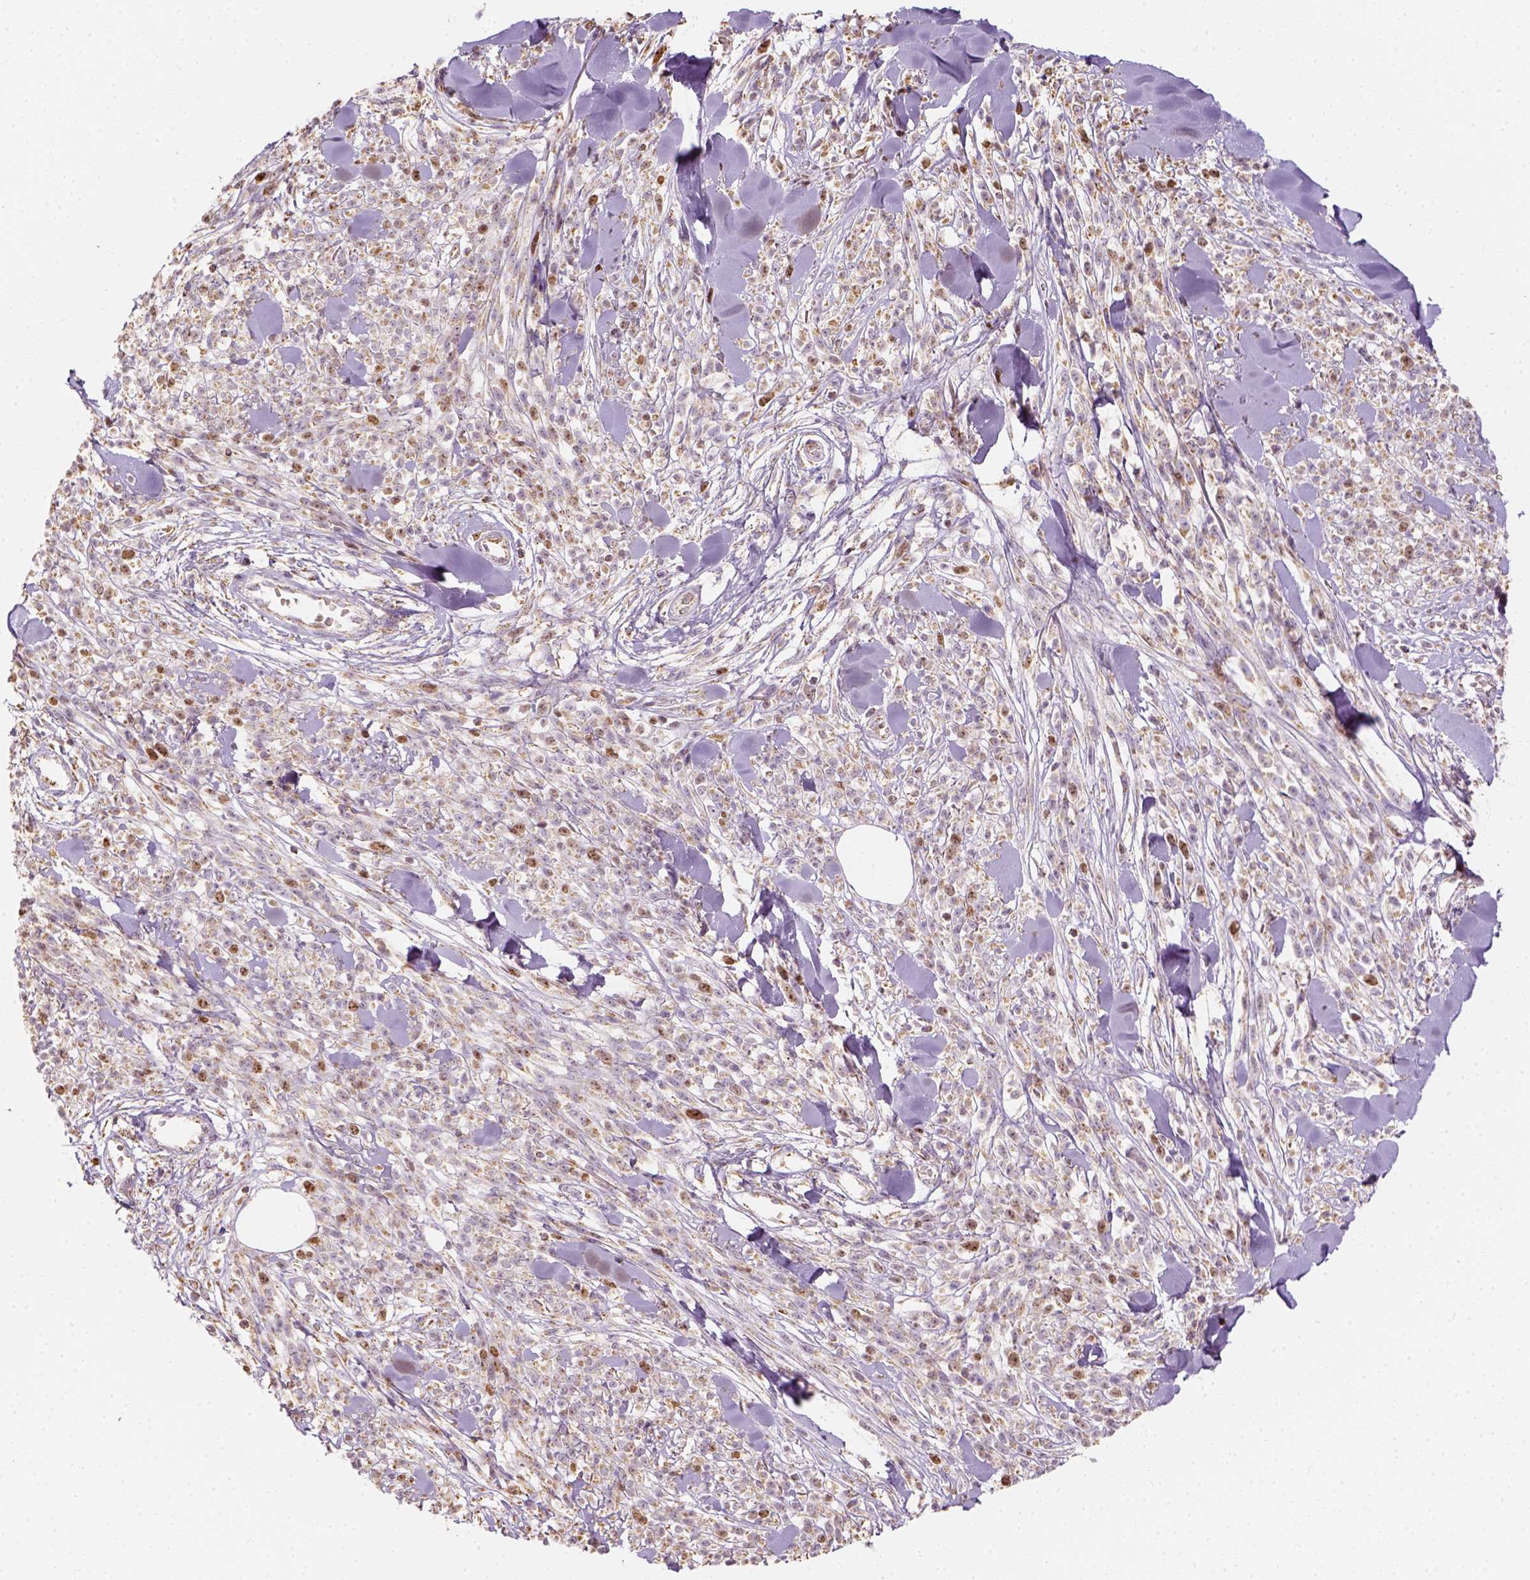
{"staining": {"intensity": "weak", "quantity": ">75%", "location": "cytoplasmic/membranous"}, "tissue": "melanoma", "cell_type": "Tumor cells", "image_type": "cancer", "snomed": [{"axis": "morphology", "description": "Malignant melanoma, NOS"}, {"axis": "topography", "description": "Skin"}, {"axis": "topography", "description": "Skin of trunk"}], "caption": "Tumor cells show low levels of weak cytoplasmic/membranous staining in approximately >75% of cells in malignant melanoma.", "gene": "LCA5", "patient": {"sex": "male", "age": 74}}